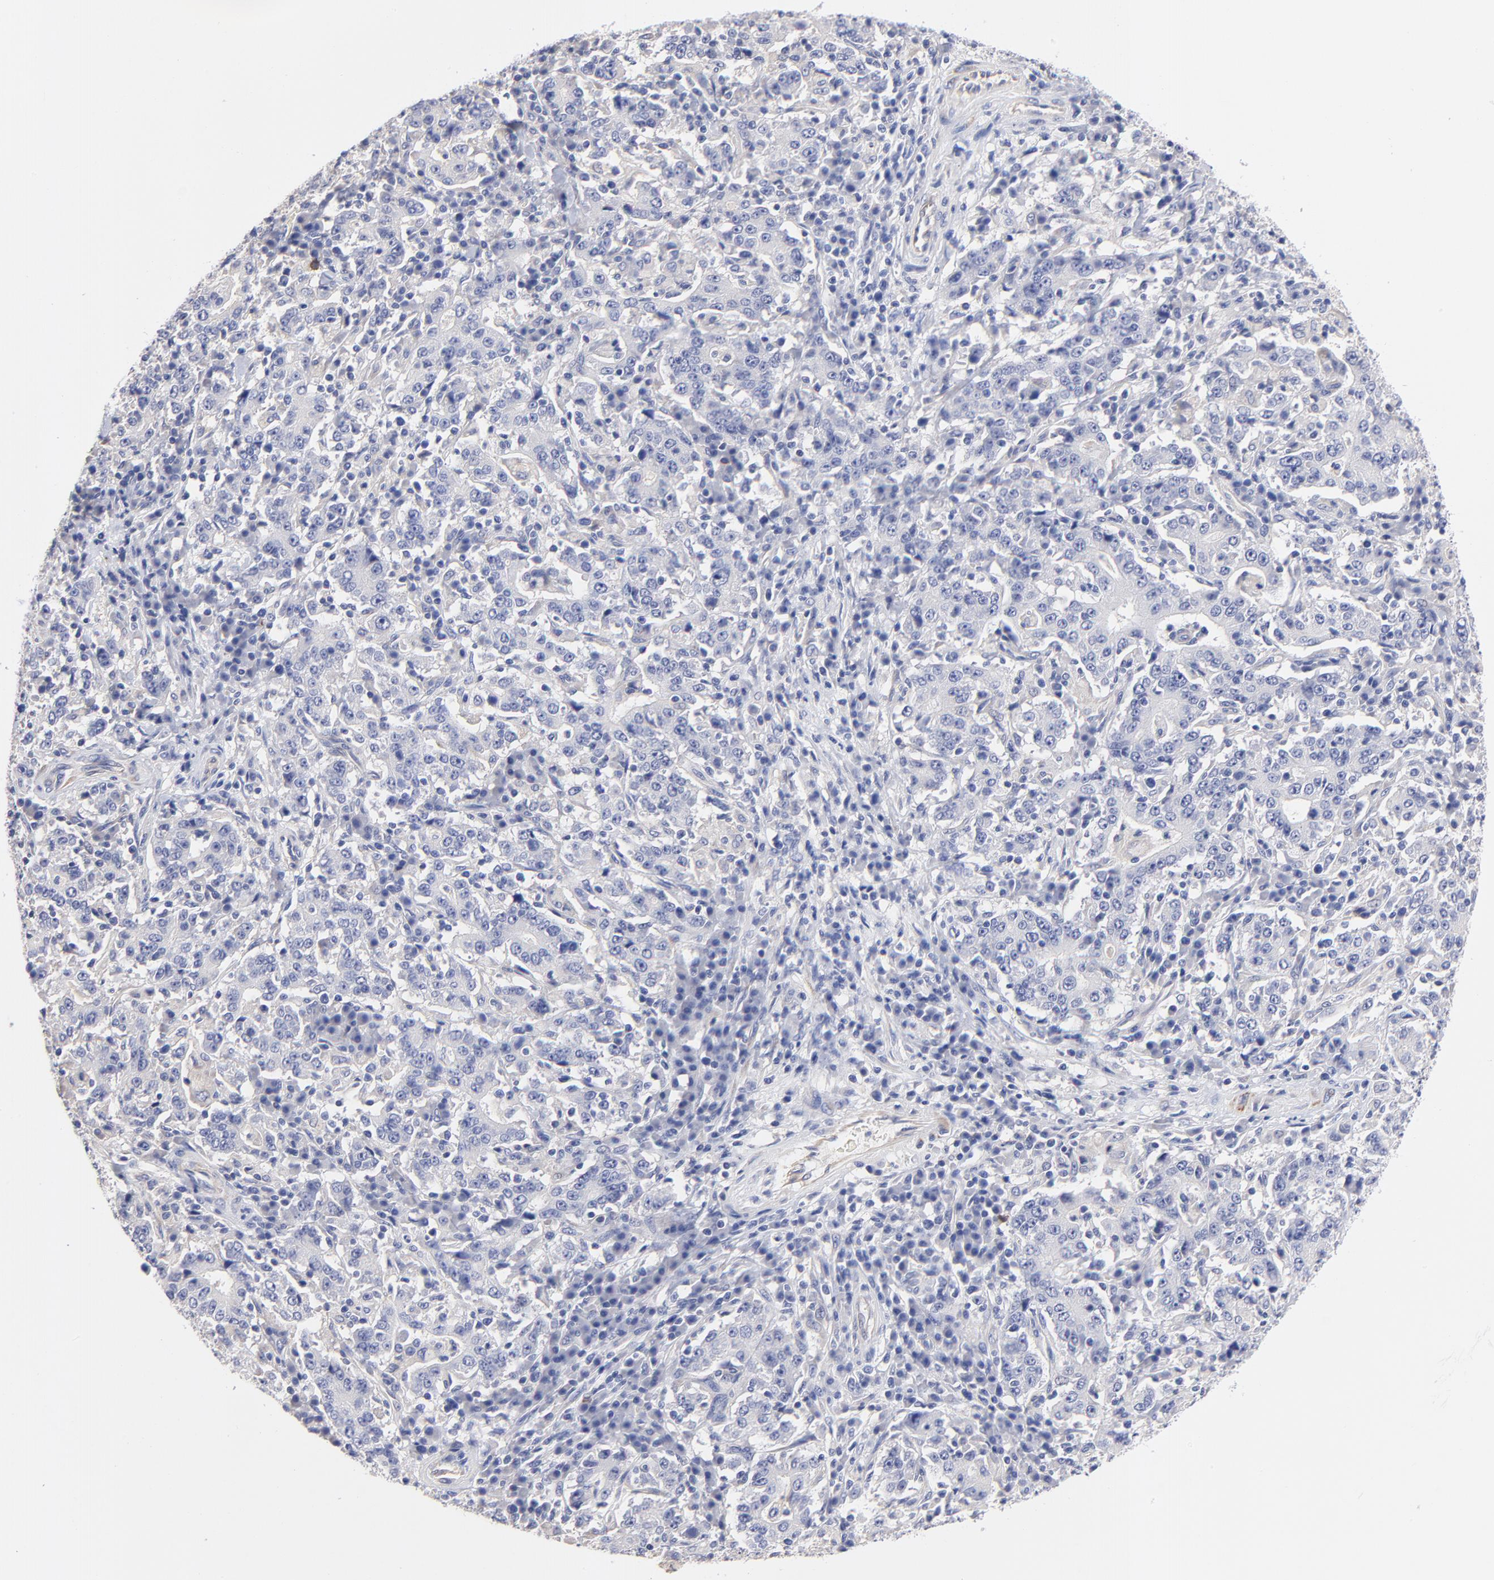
{"staining": {"intensity": "negative", "quantity": "none", "location": "none"}, "tissue": "stomach cancer", "cell_type": "Tumor cells", "image_type": "cancer", "snomed": [{"axis": "morphology", "description": "Normal tissue, NOS"}, {"axis": "morphology", "description": "Adenocarcinoma, NOS"}, {"axis": "topography", "description": "Stomach, upper"}, {"axis": "topography", "description": "Stomach"}], "caption": "DAB immunohistochemical staining of stomach cancer exhibits no significant staining in tumor cells.", "gene": "HS3ST1", "patient": {"sex": "male", "age": 59}}